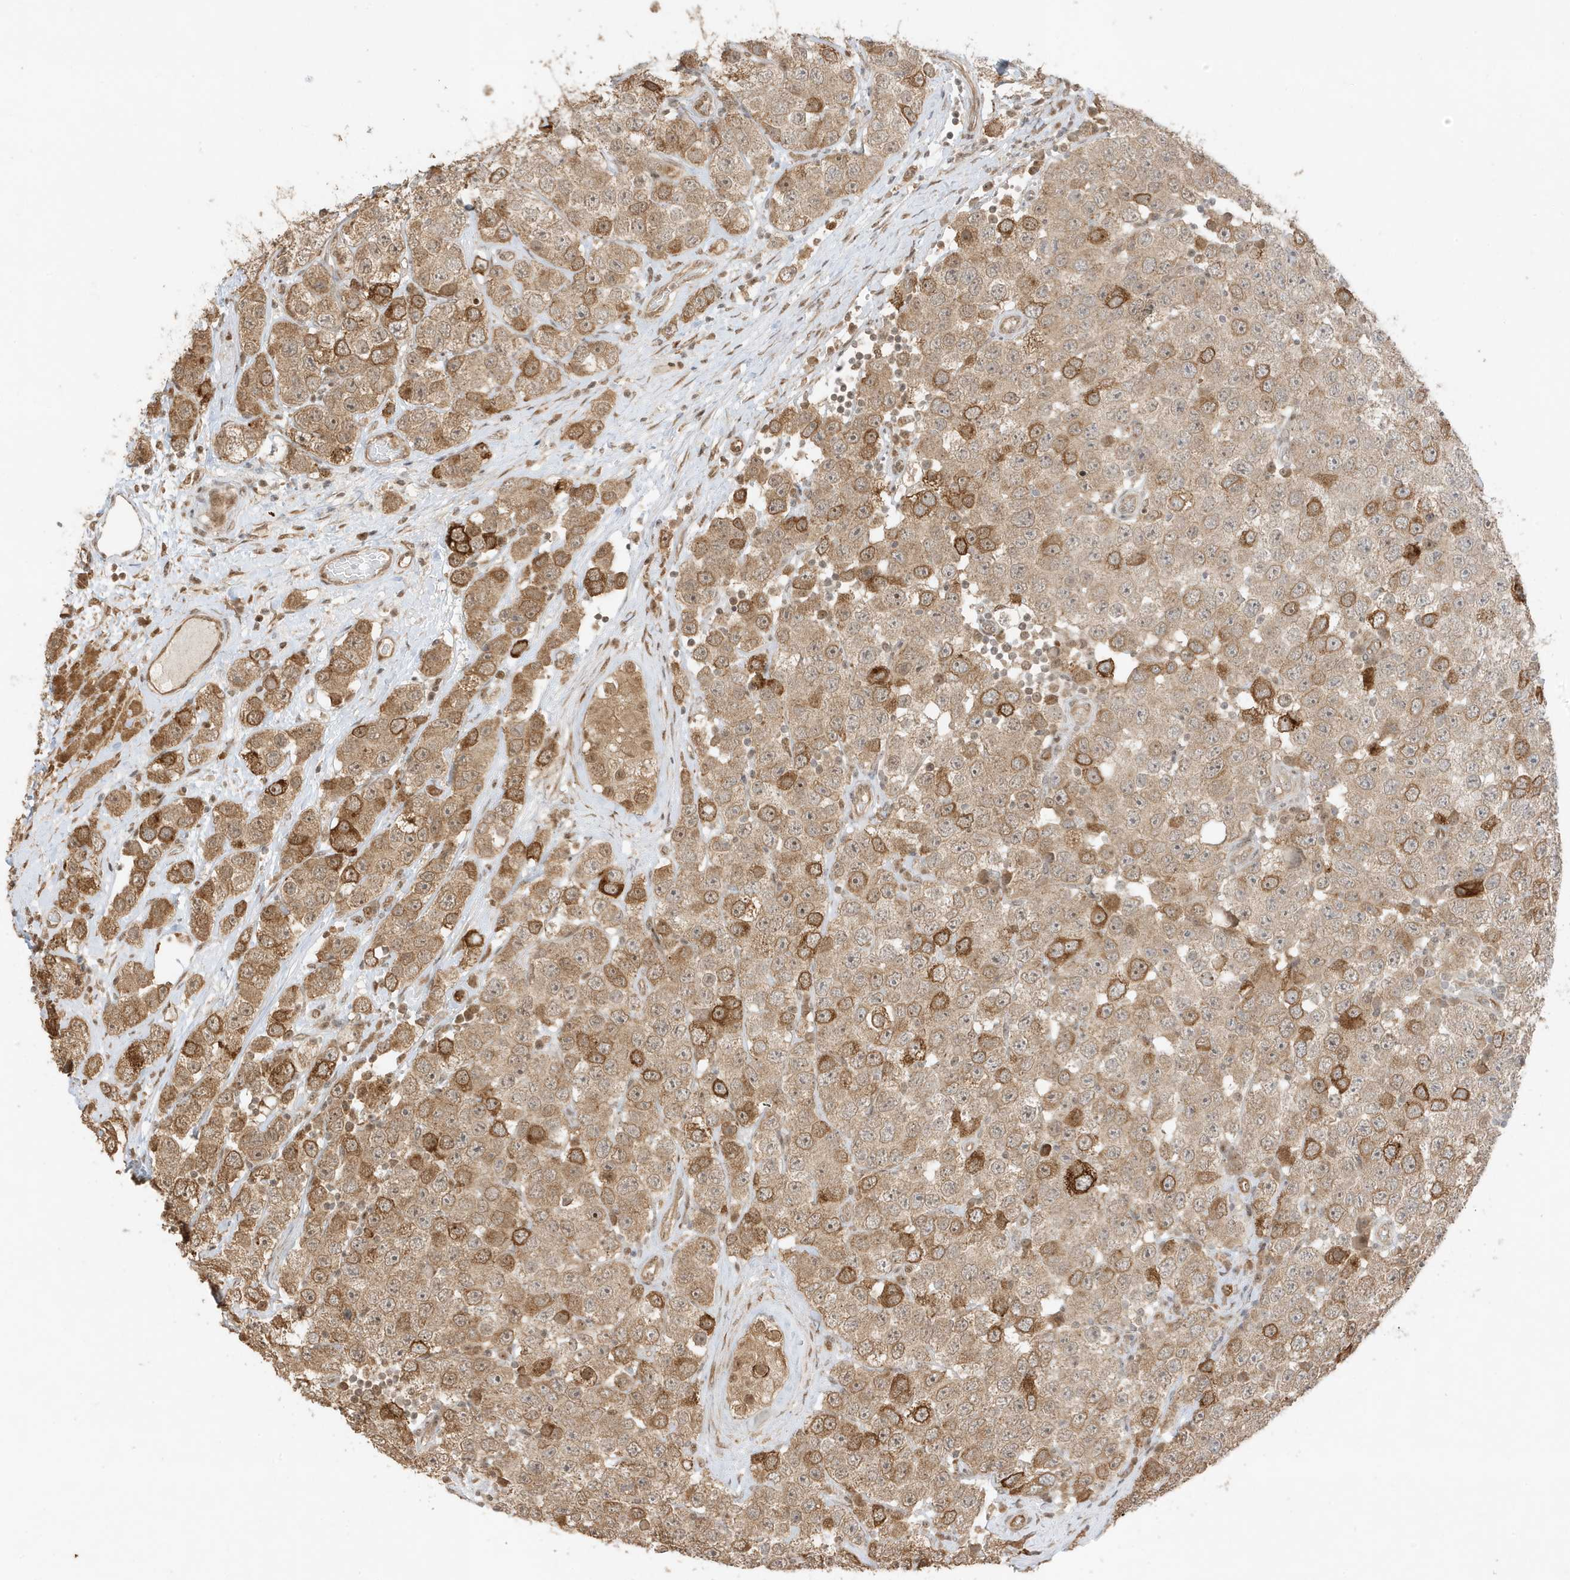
{"staining": {"intensity": "moderate", "quantity": ">75%", "location": "cytoplasmic/membranous"}, "tissue": "testis cancer", "cell_type": "Tumor cells", "image_type": "cancer", "snomed": [{"axis": "morphology", "description": "Seminoma, NOS"}, {"axis": "topography", "description": "Testis"}], "caption": "Protein positivity by immunohistochemistry (IHC) displays moderate cytoplasmic/membranous positivity in about >75% of tumor cells in seminoma (testis). The protein of interest is shown in brown color, while the nuclei are stained blue.", "gene": "ZBTB41", "patient": {"sex": "male", "age": 28}}